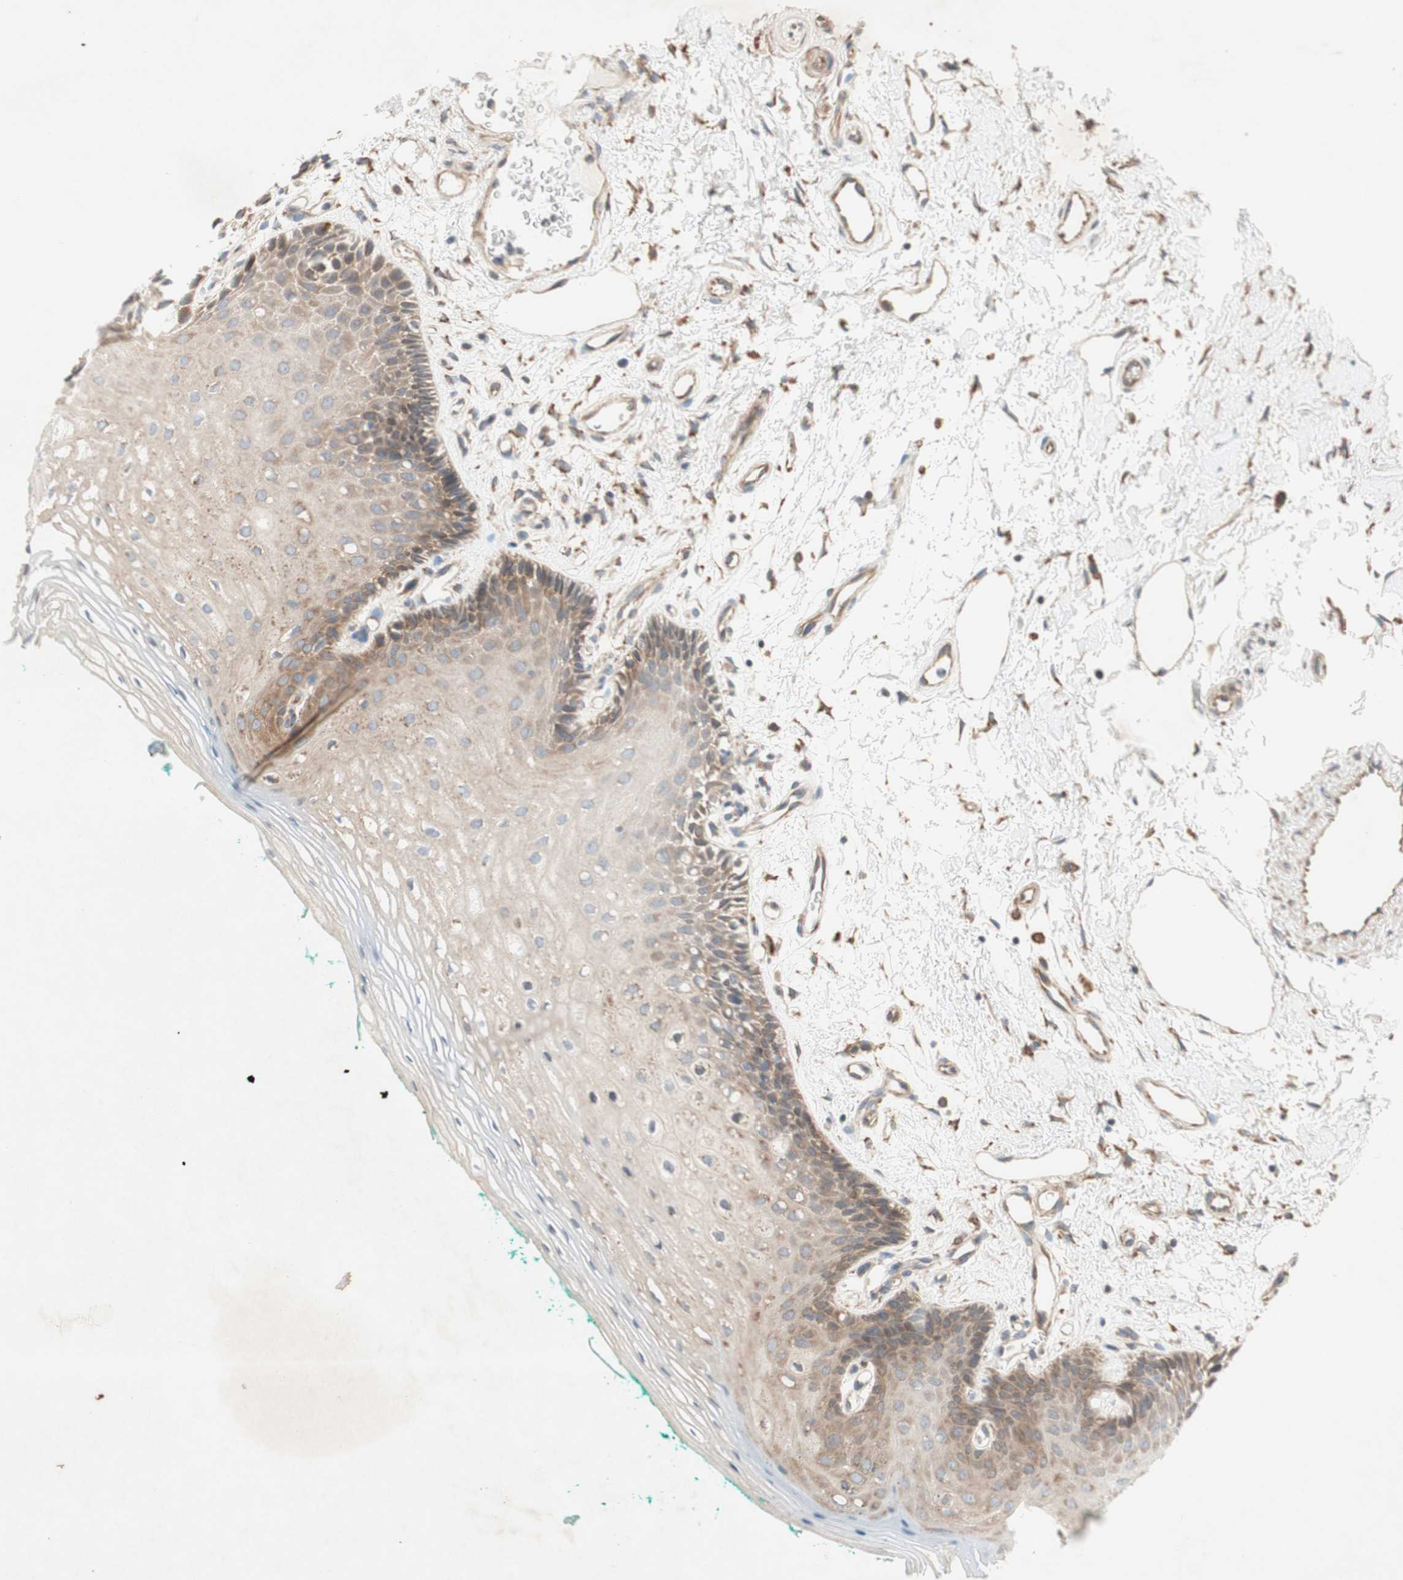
{"staining": {"intensity": "moderate", "quantity": ">75%", "location": "cytoplasmic/membranous"}, "tissue": "oral mucosa", "cell_type": "Squamous epithelial cells", "image_type": "normal", "snomed": [{"axis": "morphology", "description": "Normal tissue, NOS"}, {"axis": "topography", "description": "Skeletal muscle"}, {"axis": "topography", "description": "Oral tissue"}, {"axis": "topography", "description": "Peripheral nerve tissue"}], "caption": "Brown immunohistochemical staining in benign human oral mucosa exhibits moderate cytoplasmic/membranous expression in approximately >75% of squamous epithelial cells.", "gene": "SOCS2", "patient": {"sex": "female", "age": 84}}